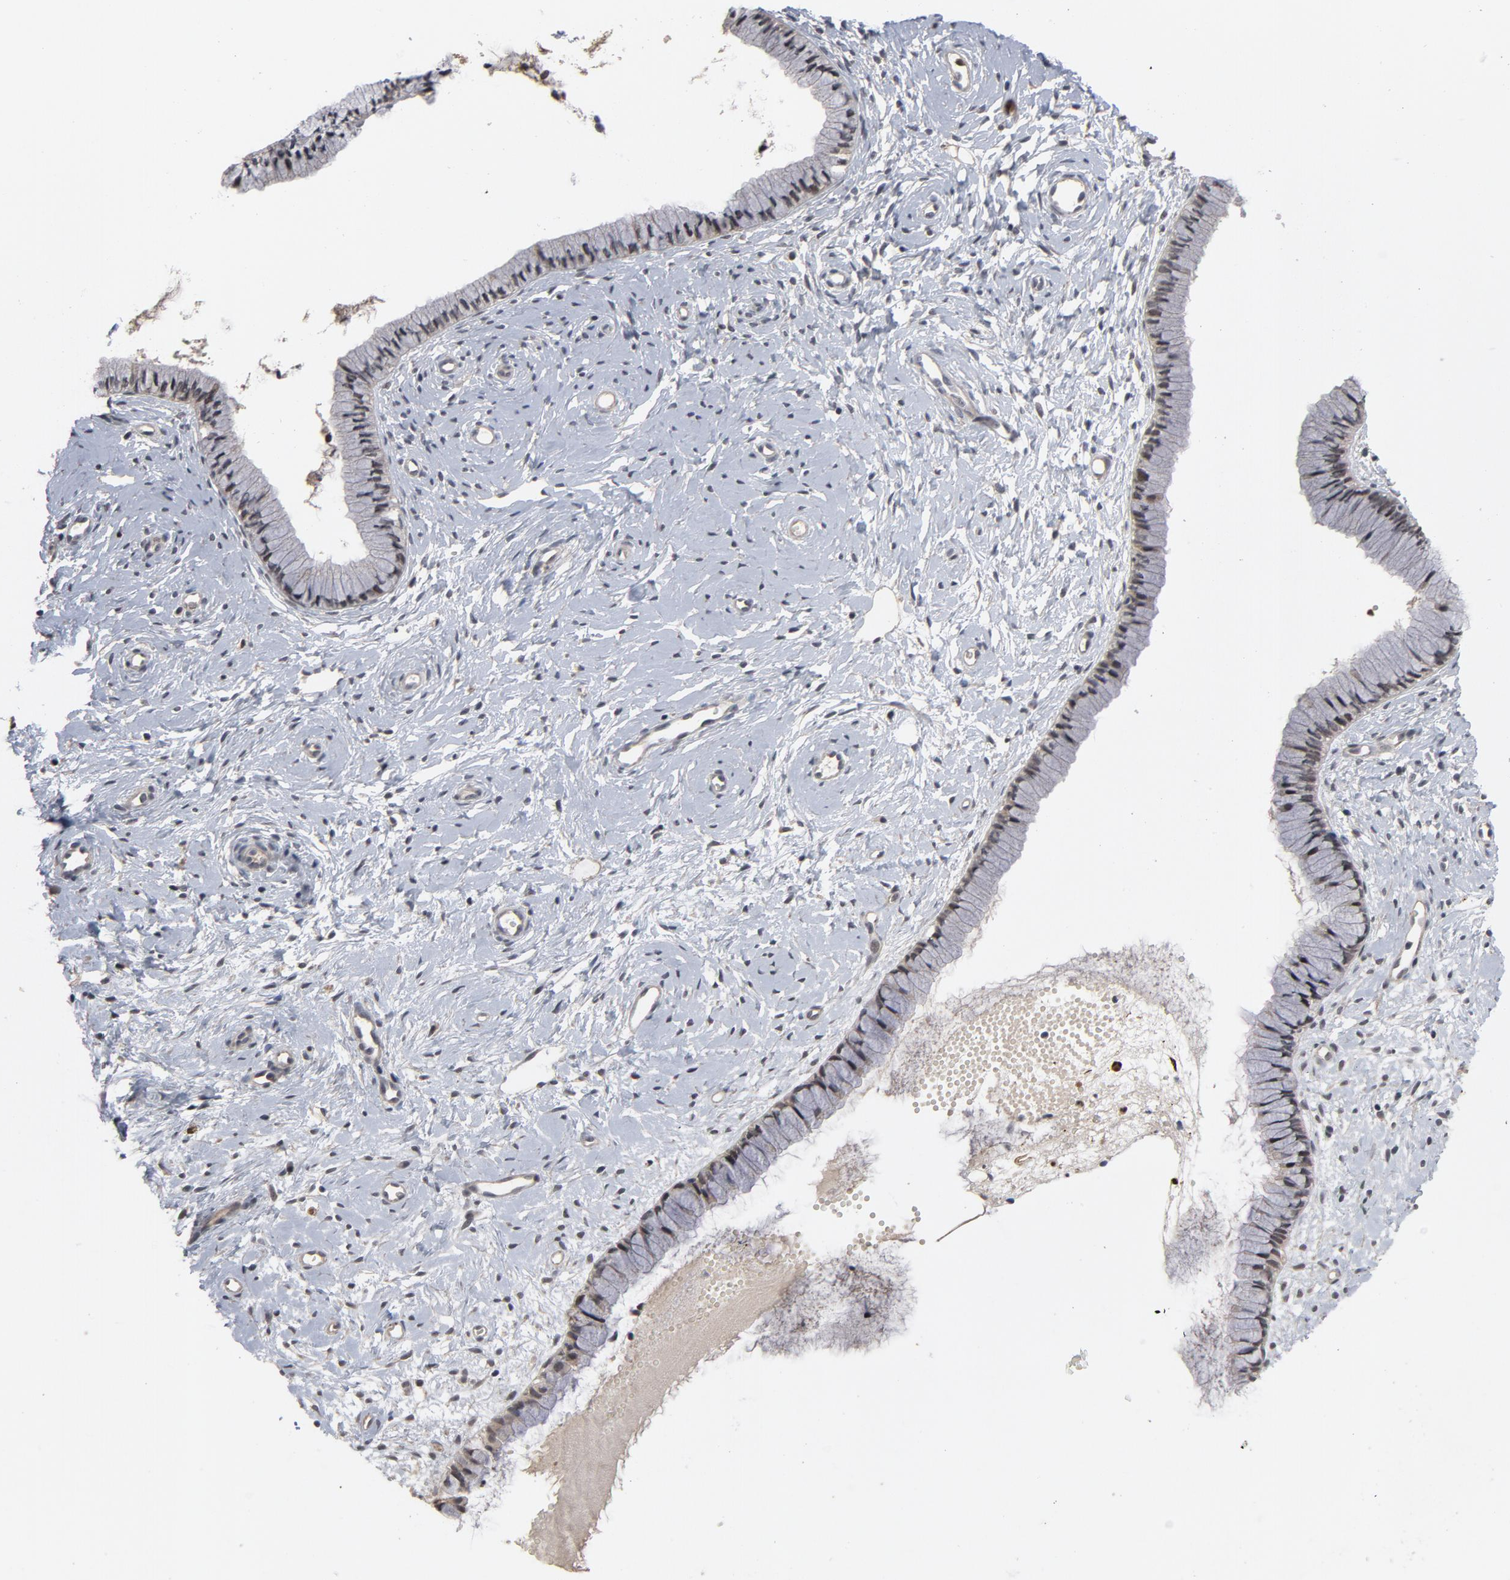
{"staining": {"intensity": "negative", "quantity": "none", "location": "none"}, "tissue": "cervix", "cell_type": "Glandular cells", "image_type": "normal", "snomed": [{"axis": "morphology", "description": "Normal tissue, NOS"}, {"axis": "topography", "description": "Cervix"}], "caption": "DAB (3,3'-diaminobenzidine) immunohistochemical staining of normal cervix shows no significant staining in glandular cells. (Brightfield microscopy of DAB (3,3'-diaminobenzidine) IHC at high magnification).", "gene": "RTL5", "patient": {"sex": "female", "age": 46}}